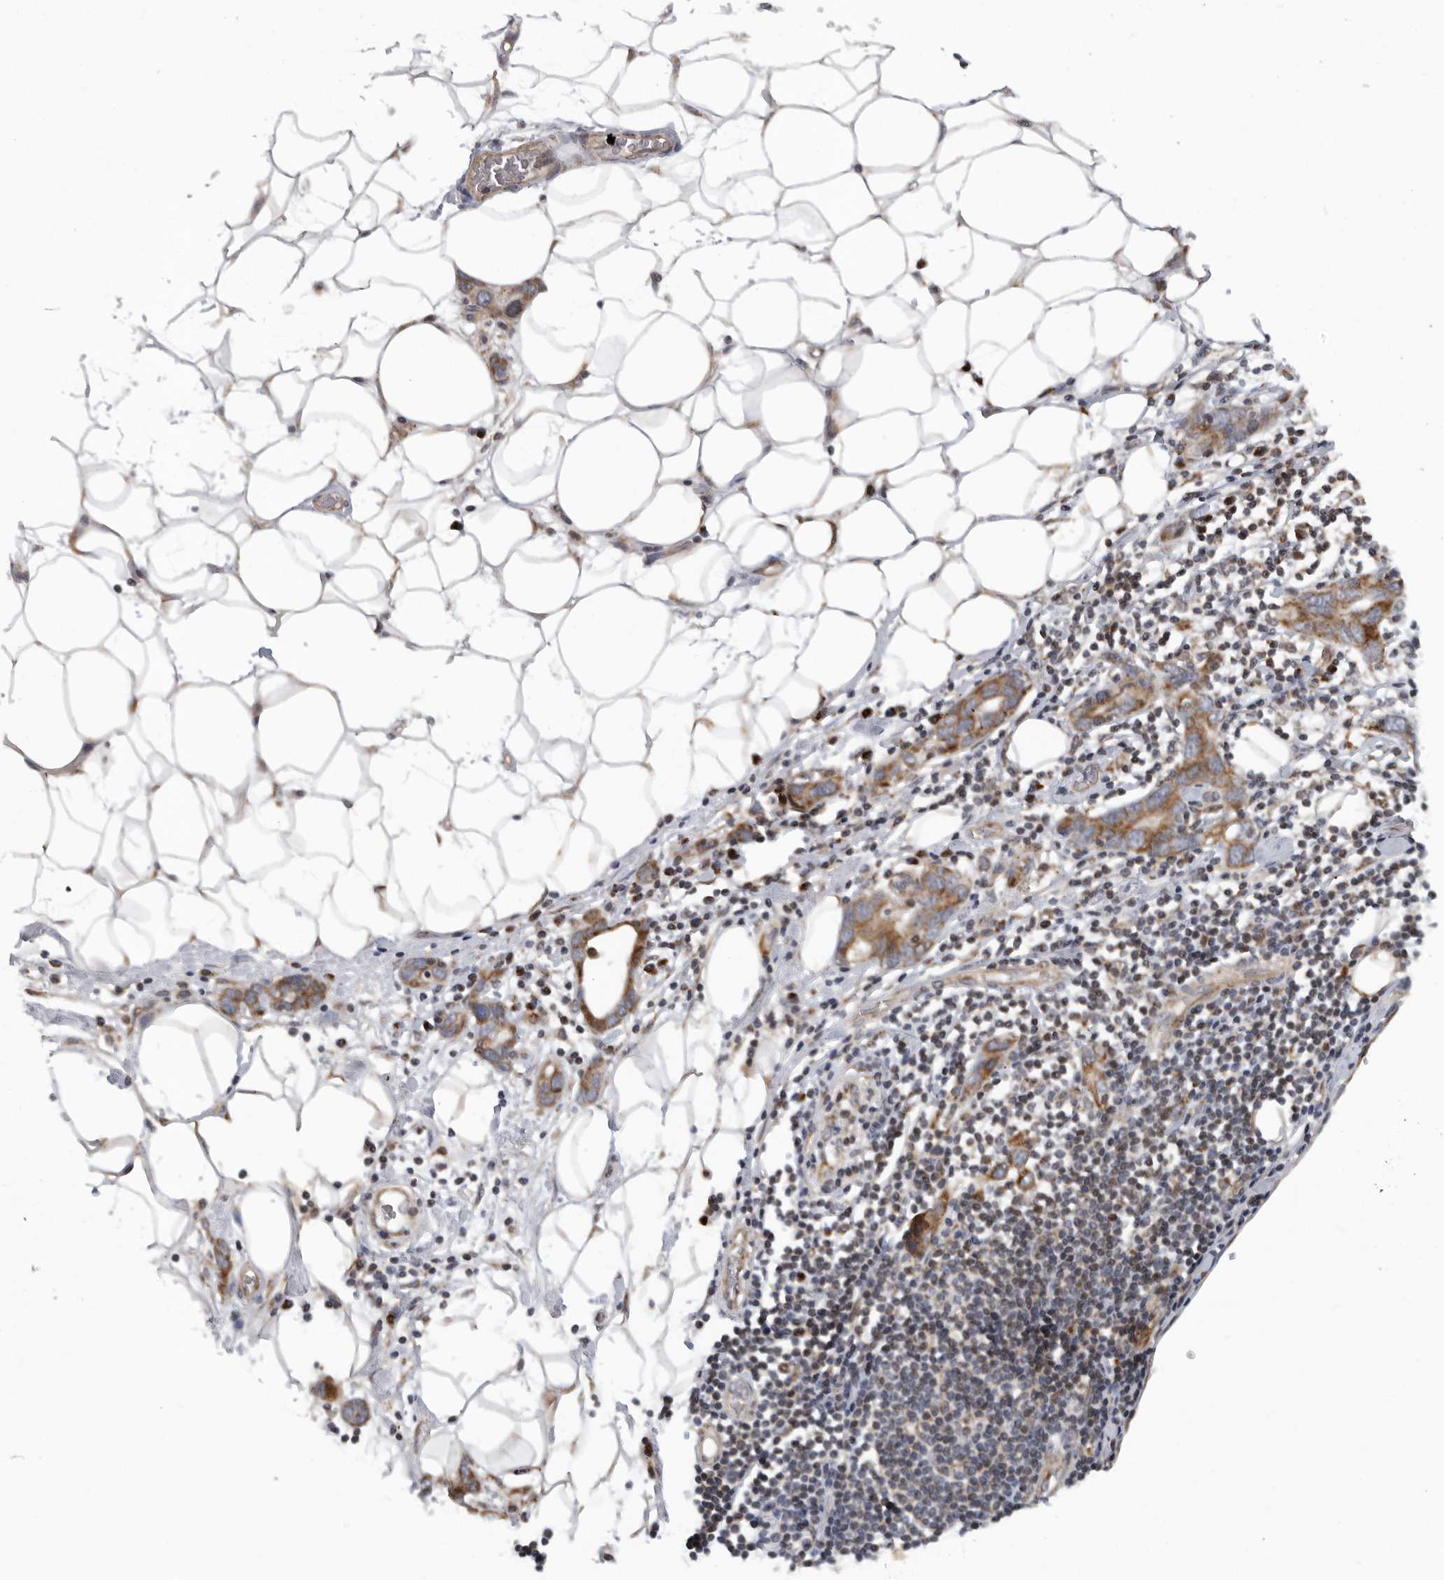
{"staining": {"intensity": "moderate", "quantity": ">75%", "location": "cytoplasmic/membranous"}, "tissue": "stomach cancer", "cell_type": "Tumor cells", "image_type": "cancer", "snomed": [{"axis": "morphology", "description": "Adenocarcinoma, NOS"}, {"axis": "topography", "description": "Stomach, lower"}], "caption": "There is medium levels of moderate cytoplasmic/membranous expression in tumor cells of stomach cancer (adenocarcinoma), as demonstrated by immunohistochemical staining (brown color).", "gene": "TMPRSS11F", "patient": {"sex": "female", "age": 93}}